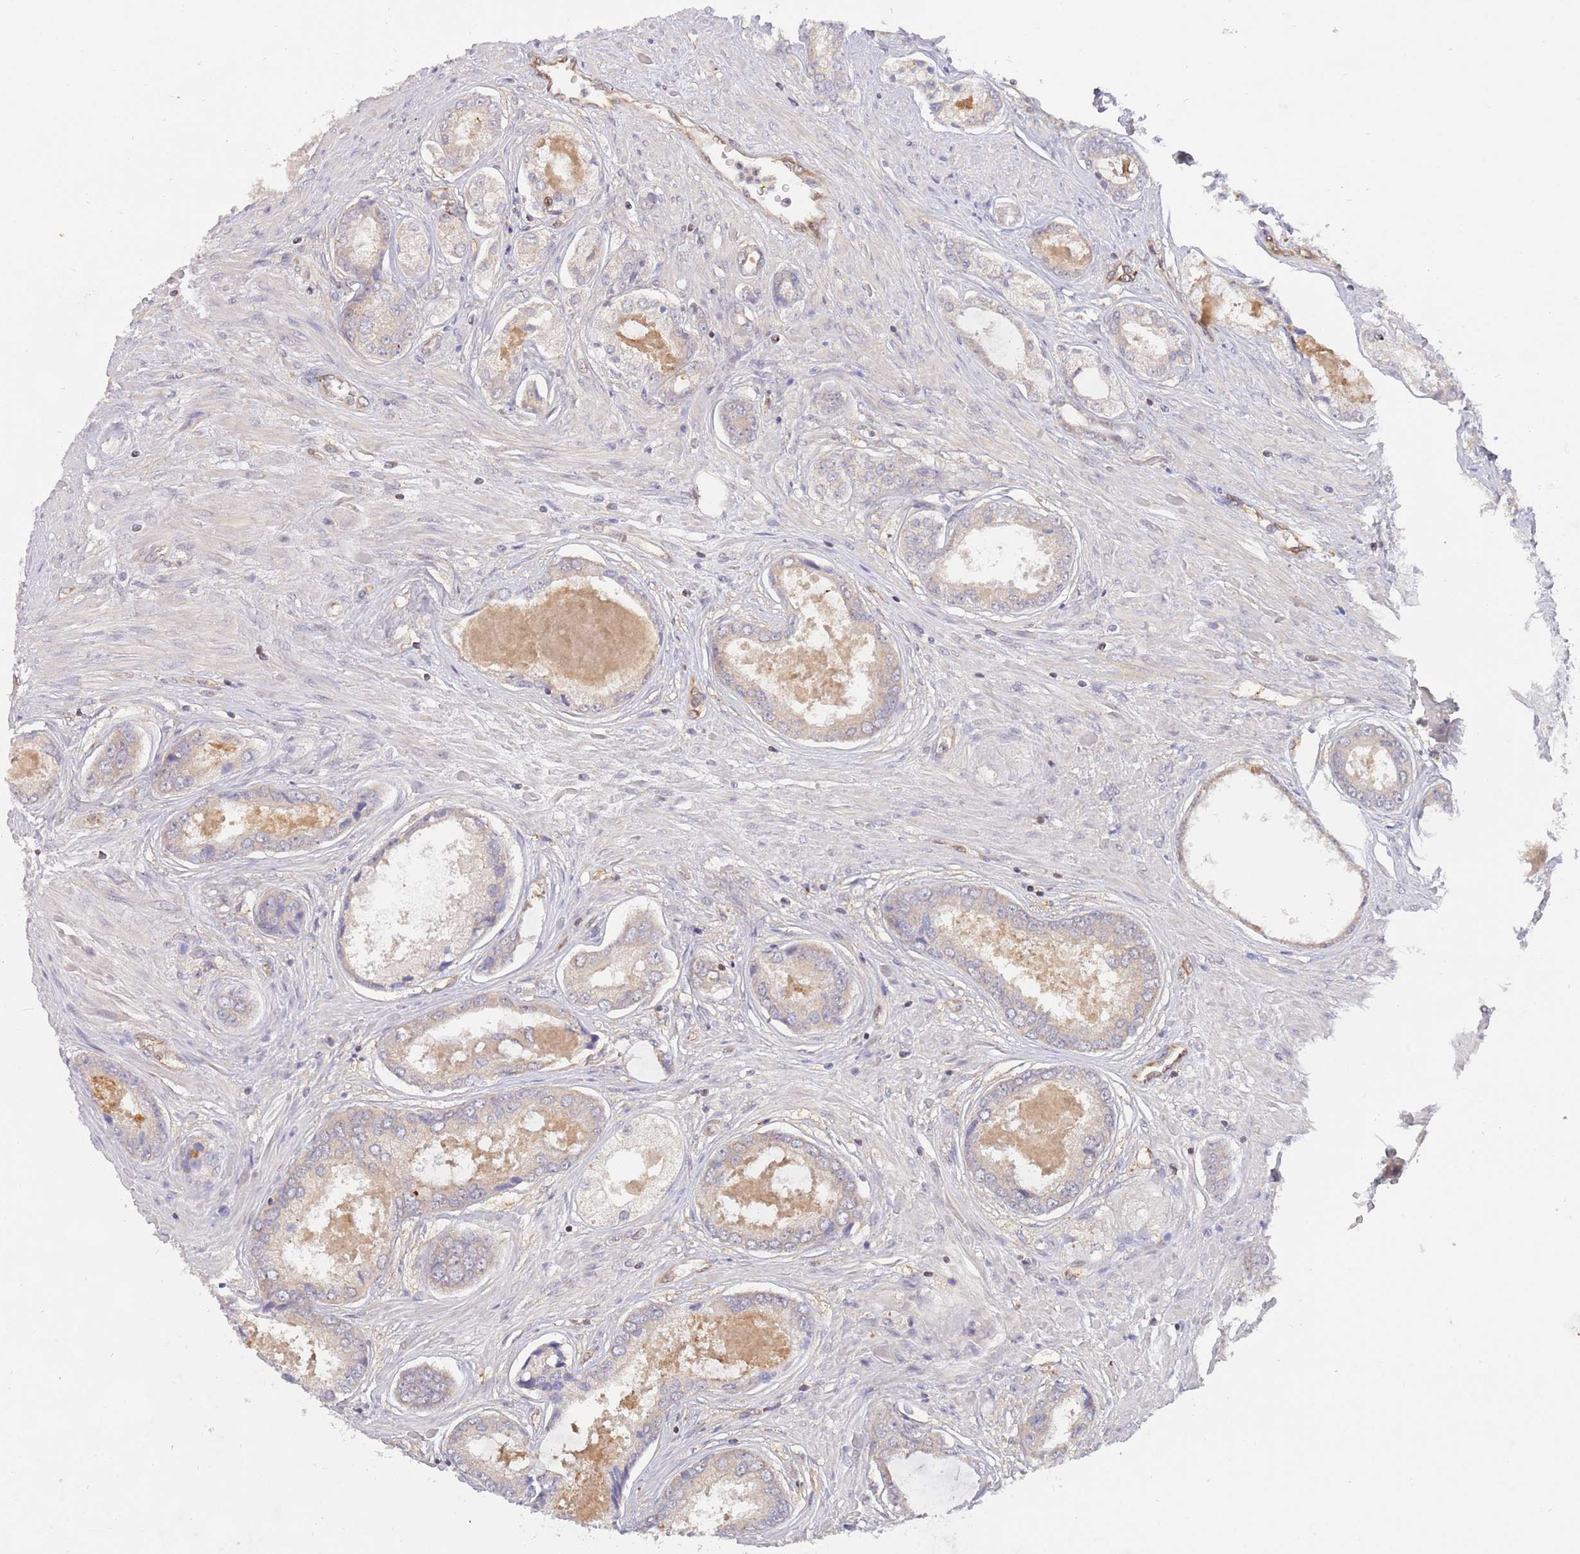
{"staining": {"intensity": "weak", "quantity": "<25%", "location": "cytoplasmic/membranous"}, "tissue": "prostate cancer", "cell_type": "Tumor cells", "image_type": "cancer", "snomed": [{"axis": "morphology", "description": "Adenocarcinoma, Low grade"}, {"axis": "topography", "description": "Prostate"}], "caption": "There is no significant staining in tumor cells of prostate cancer. Nuclei are stained in blue.", "gene": "GUK1", "patient": {"sex": "male", "age": 68}}